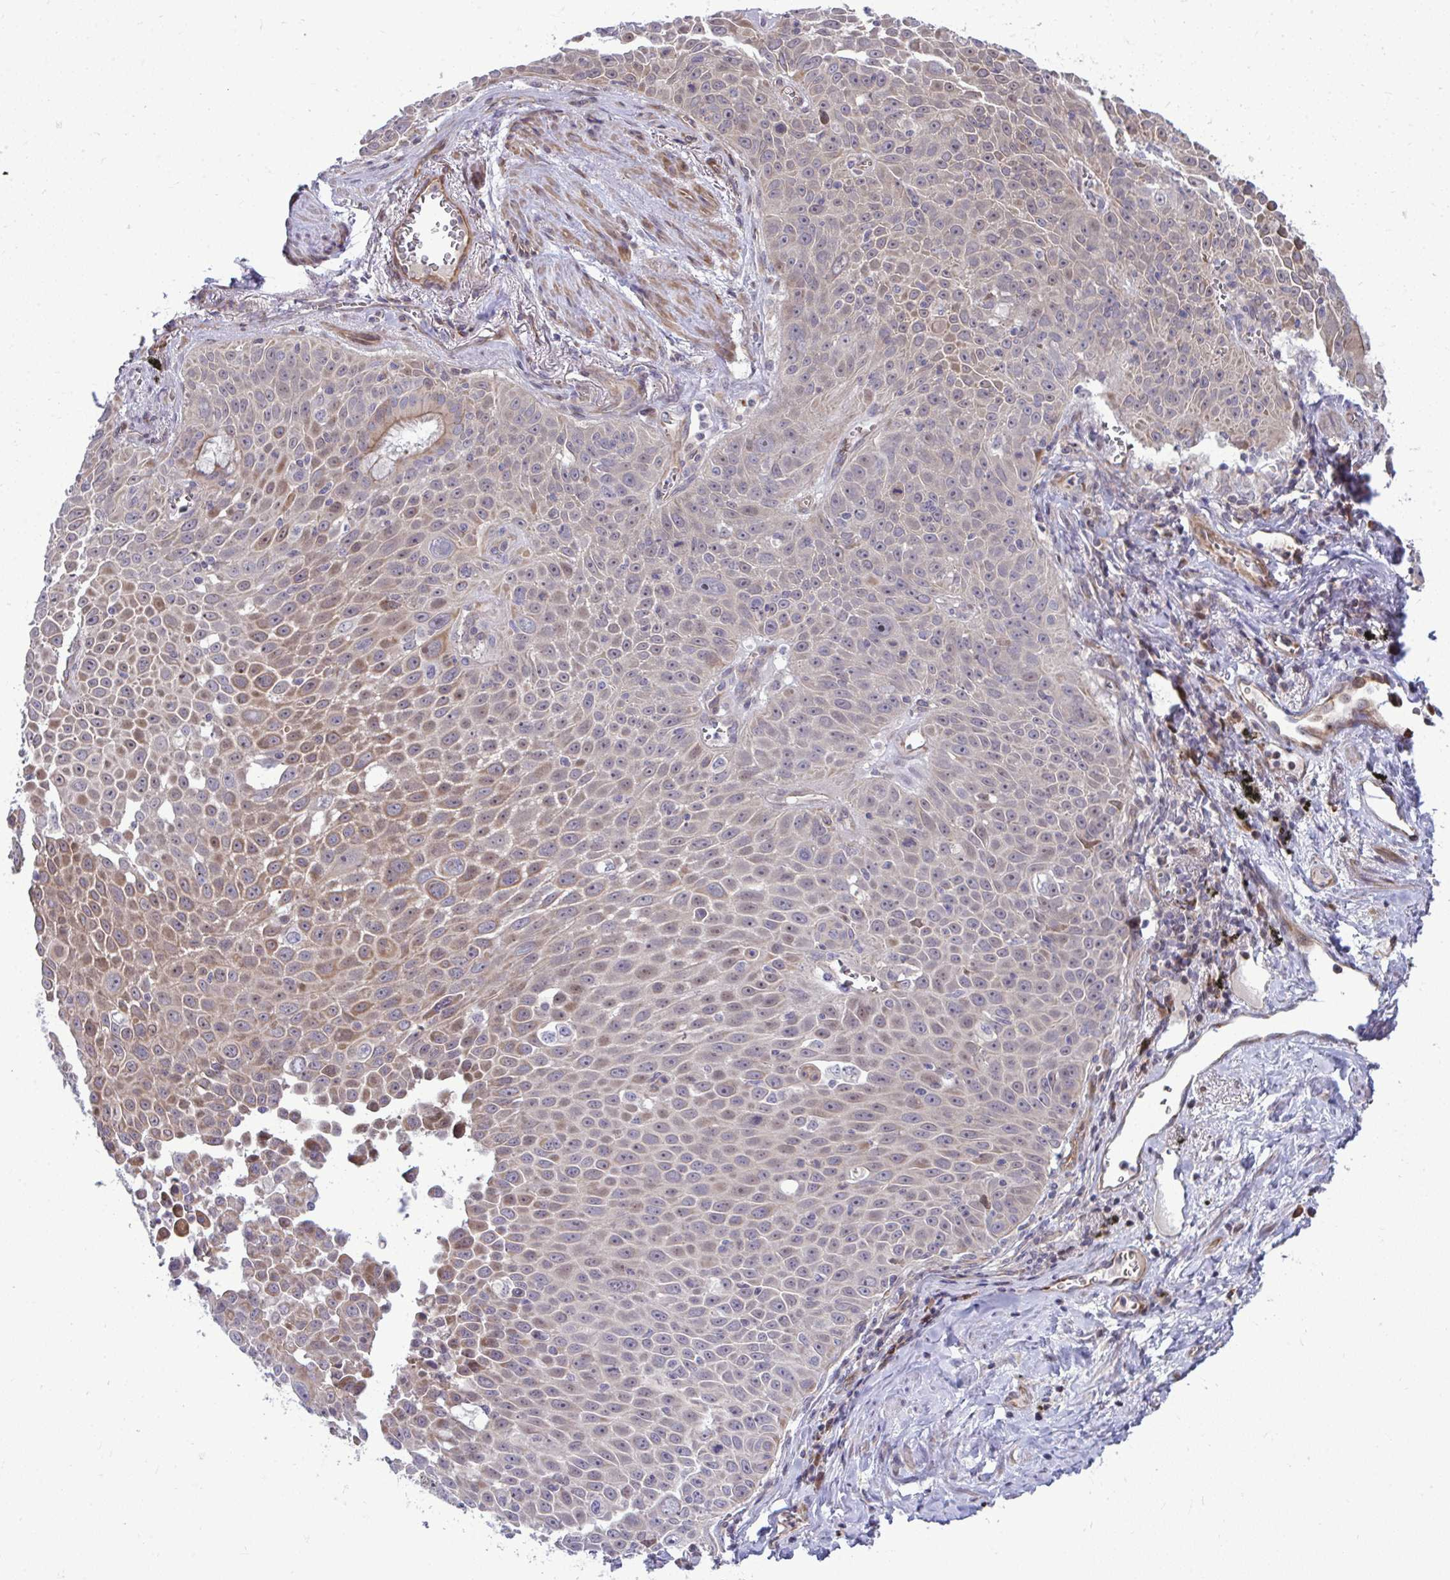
{"staining": {"intensity": "moderate", "quantity": "25%-75%", "location": "cytoplasmic/membranous"}, "tissue": "lung cancer", "cell_type": "Tumor cells", "image_type": "cancer", "snomed": [{"axis": "morphology", "description": "Squamous cell carcinoma, NOS"}, {"axis": "morphology", "description": "Squamous cell carcinoma, metastatic, NOS"}, {"axis": "topography", "description": "Lymph node"}, {"axis": "topography", "description": "Lung"}], "caption": "Brown immunohistochemical staining in human lung cancer (metastatic squamous cell carcinoma) exhibits moderate cytoplasmic/membranous positivity in approximately 25%-75% of tumor cells. (Brightfield microscopy of DAB IHC at high magnification).", "gene": "ZSCAN9", "patient": {"sex": "female", "age": 62}}